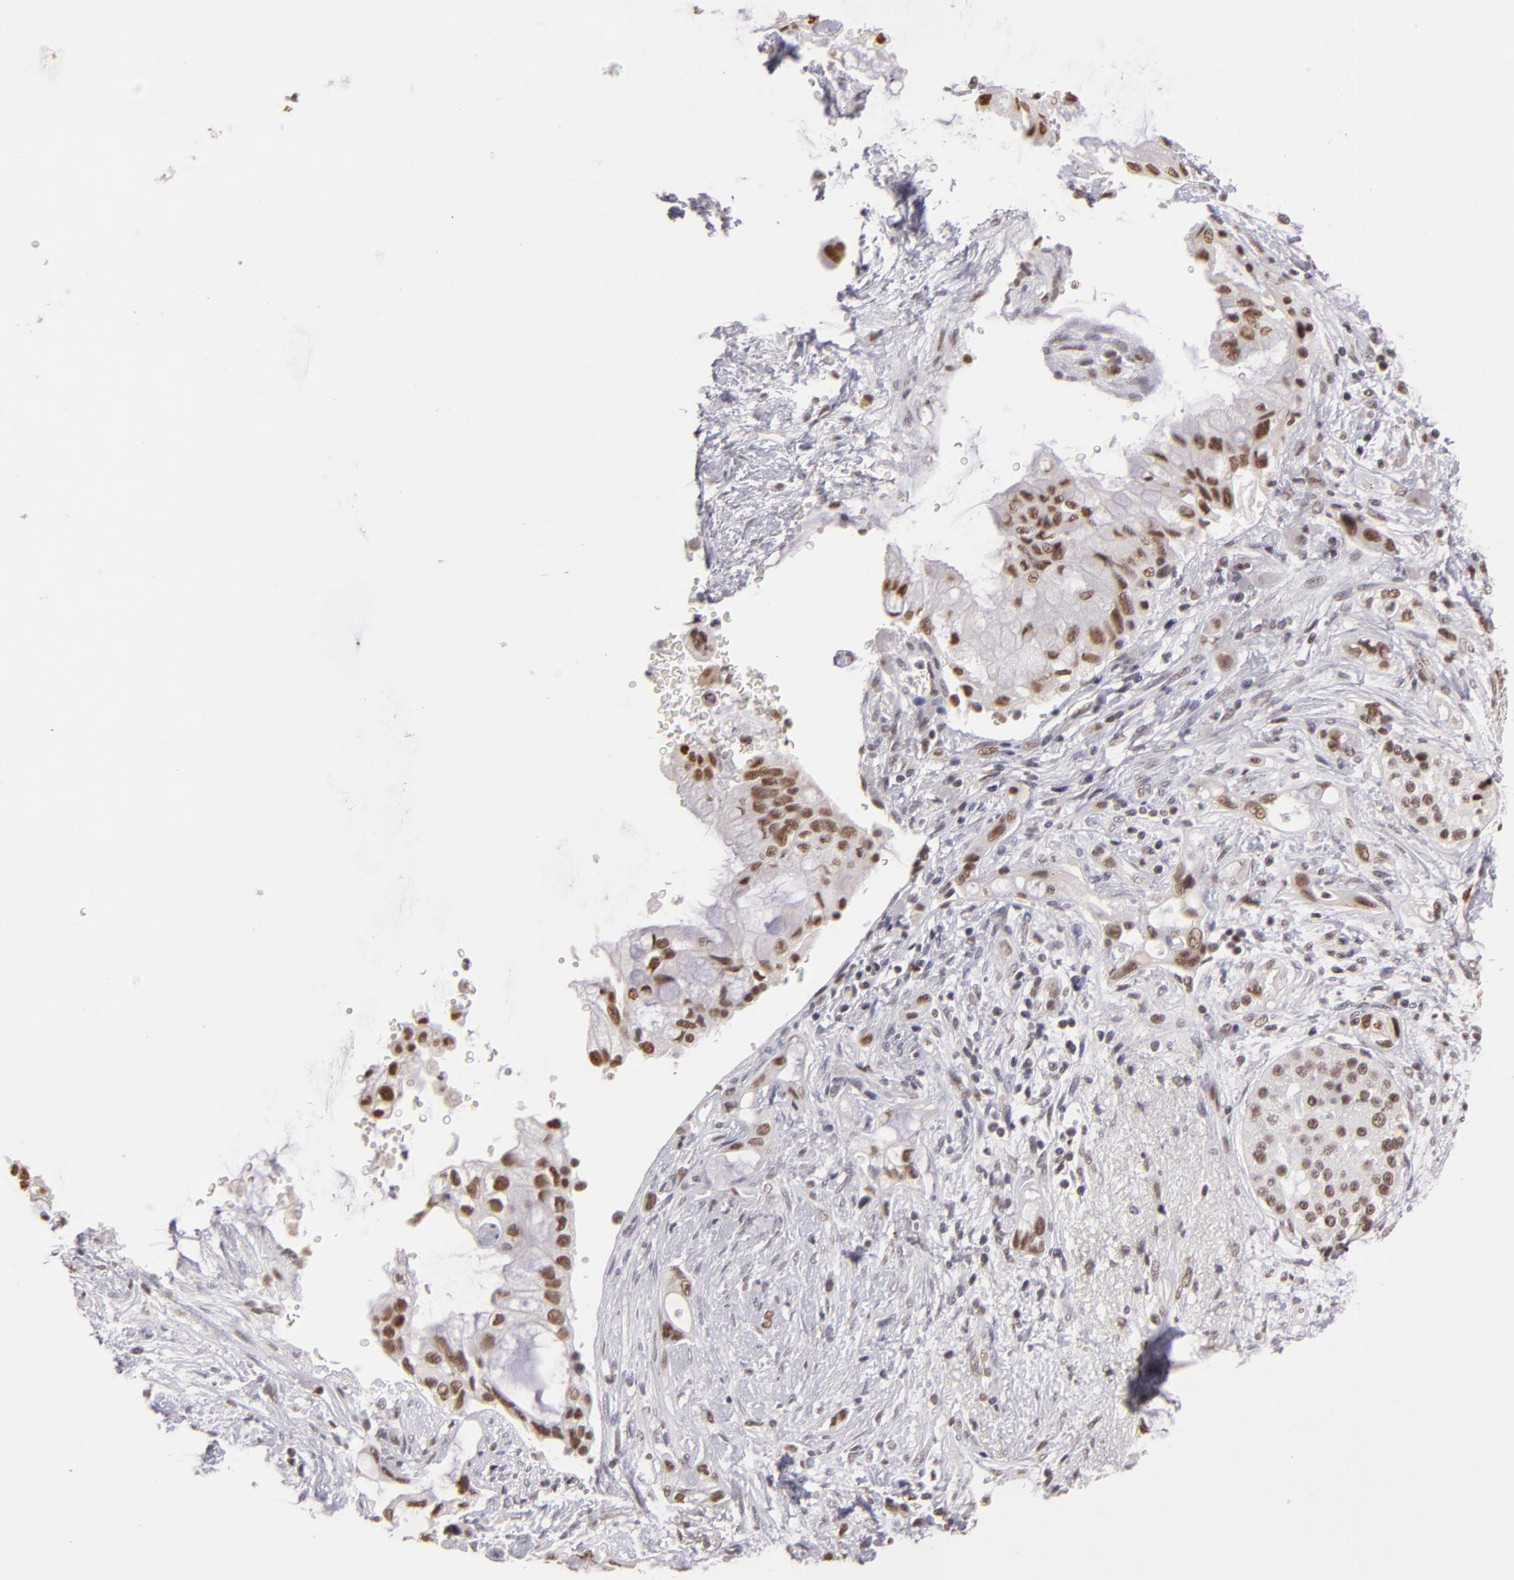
{"staining": {"intensity": "moderate", "quantity": "25%-75%", "location": "nuclear"}, "tissue": "pancreatic cancer", "cell_type": "Tumor cells", "image_type": "cancer", "snomed": [{"axis": "morphology", "description": "Adenocarcinoma, NOS"}, {"axis": "topography", "description": "Pancreas"}], "caption": "This is a histology image of immunohistochemistry staining of pancreatic cancer (adenocarcinoma), which shows moderate expression in the nuclear of tumor cells.", "gene": "INTS6", "patient": {"sex": "female", "age": 70}}